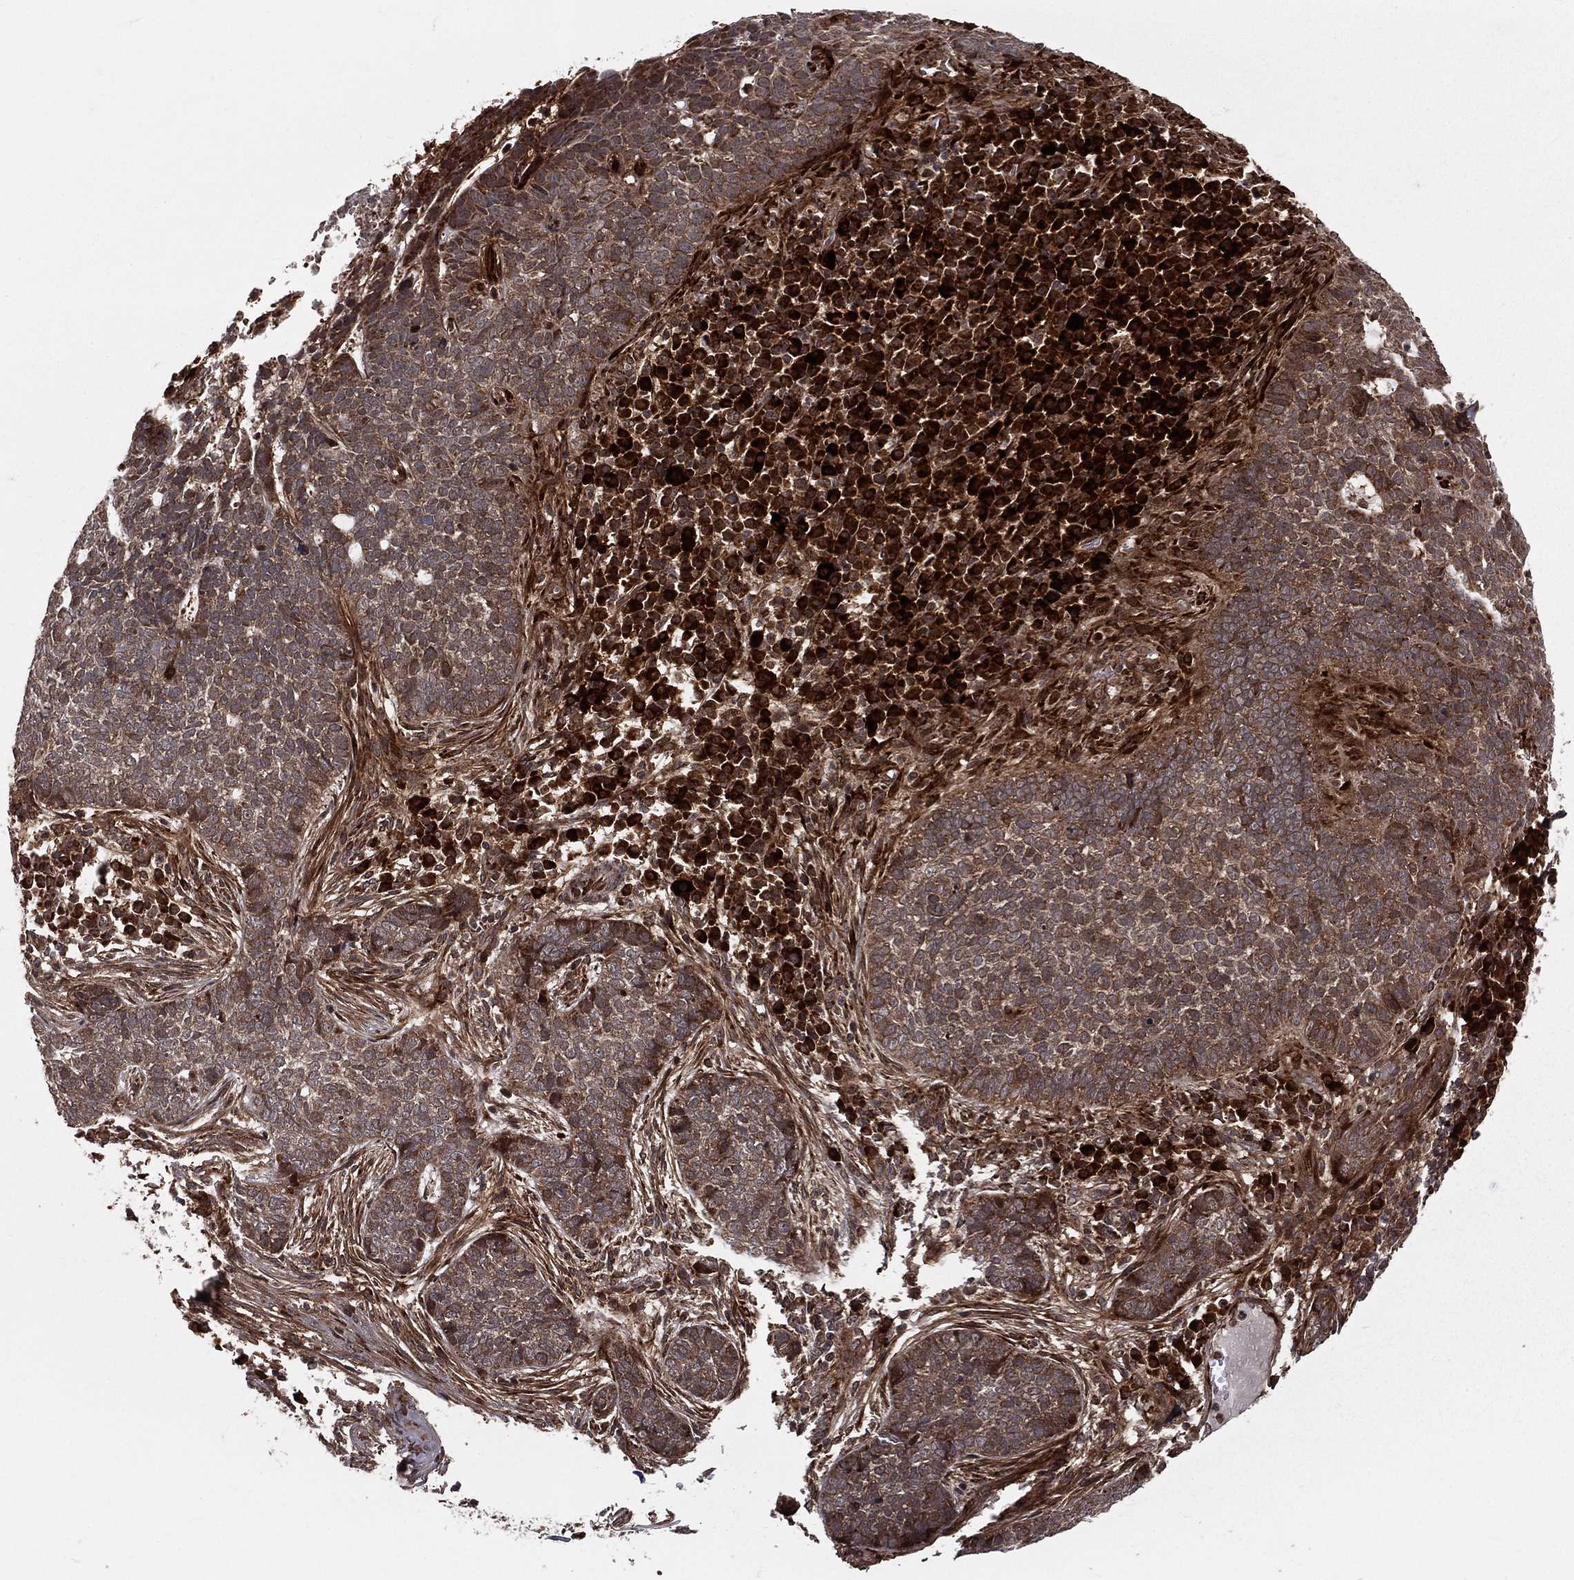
{"staining": {"intensity": "strong", "quantity": ">75%", "location": "cytoplasmic/membranous,nuclear"}, "tissue": "skin cancer", "cell_type": "Tumor cells", "image_type": "cancer", "snomed": [{"axis": "morphology", "description": "Basal cell carcinoma"}, {"axis": "topography", "description": "Skin"}], "caption": "Strong cytoplasmic/membranous and nuclear protein staining is present in about >75% of tumor cells in skin cancer. The staining is performed using DAB brown chromogen to label protein expression. The nuclei are counter-stained blue using hematoxylin.", "gene": "MDM2", "patient": {"sex": "female", "age": 69}}